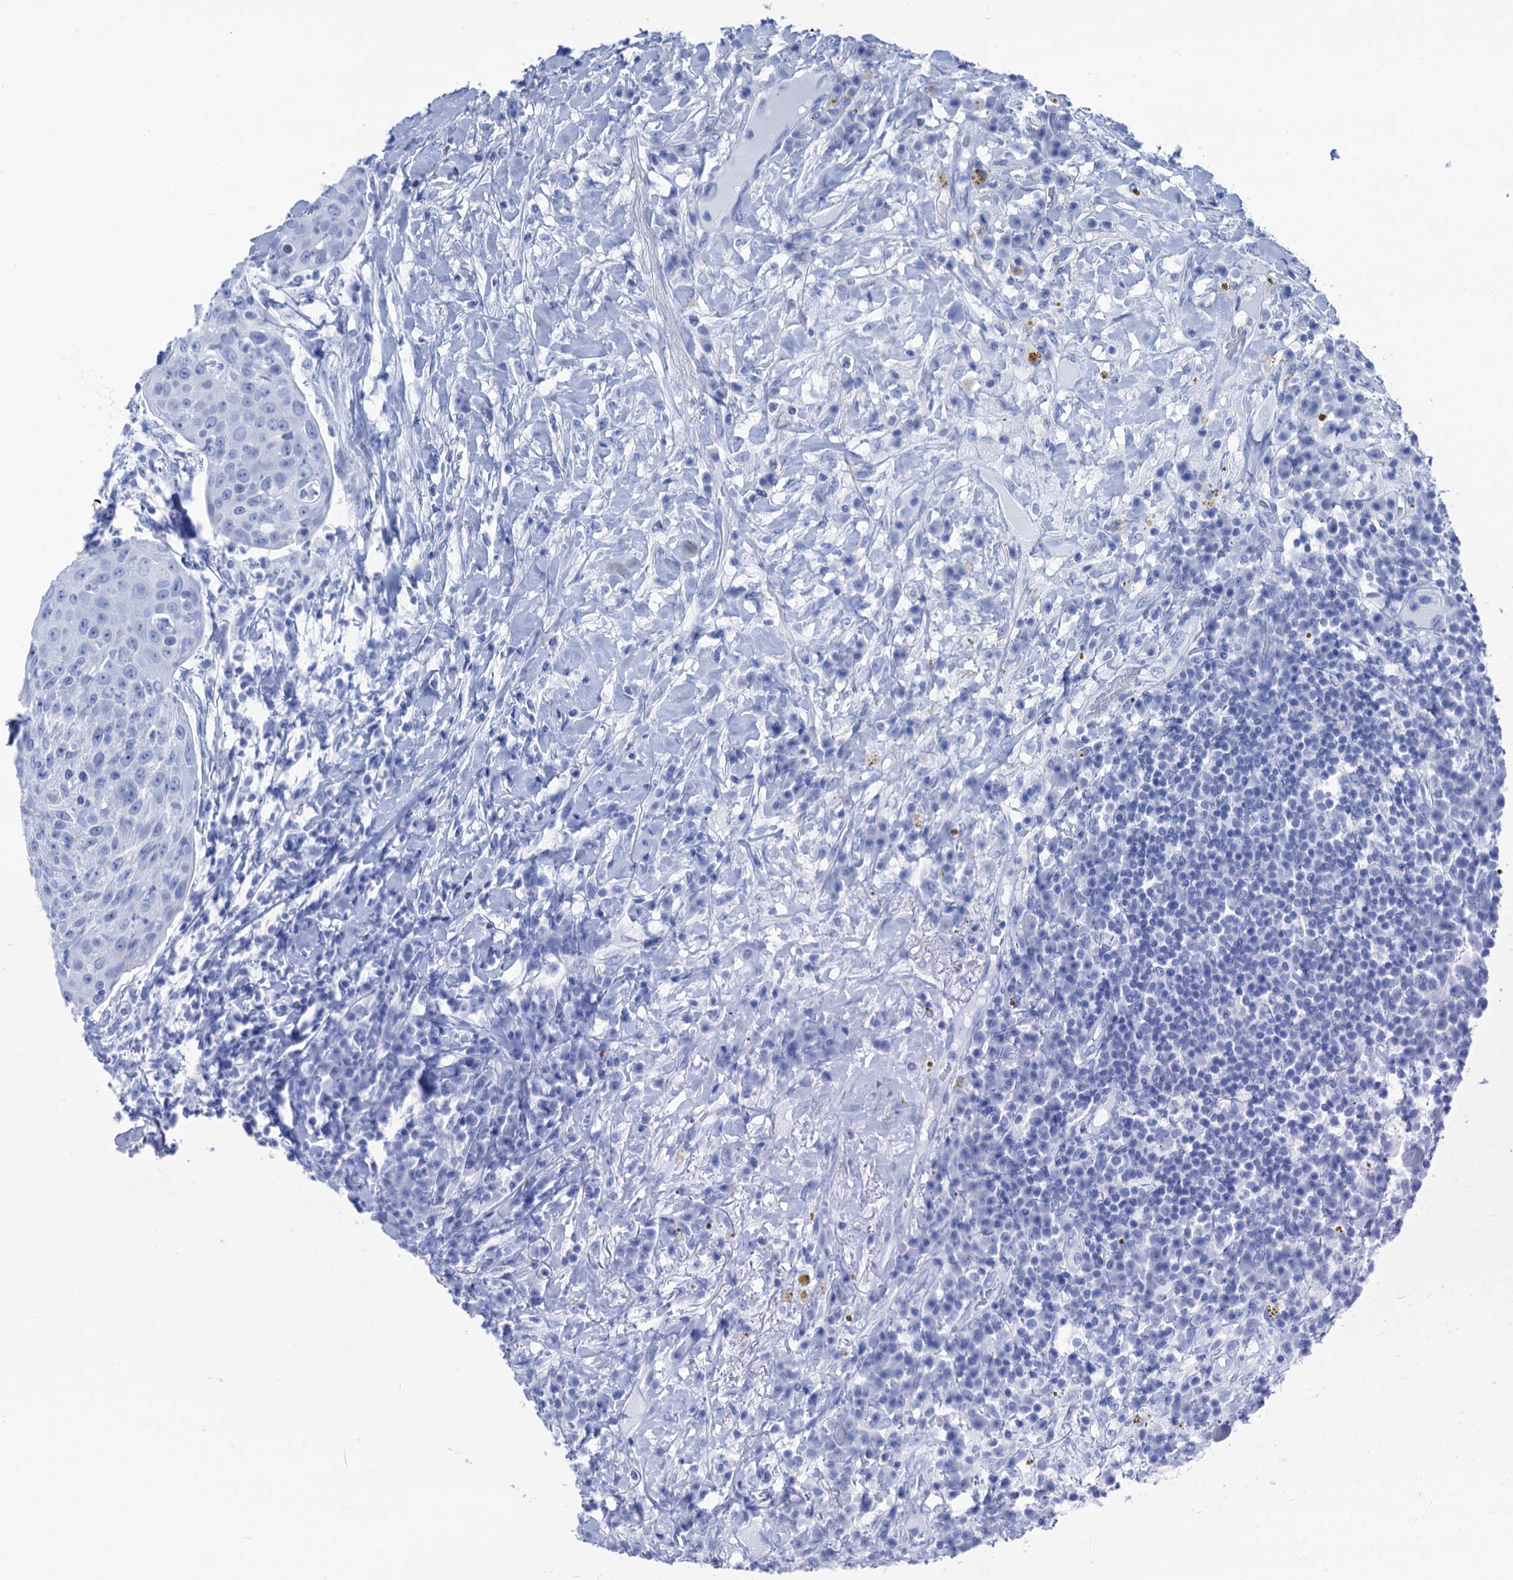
{"staining": {"intensity": "negative", "quantity": "none", "location": "none"}, "tissue": "urothelial cancer", "cell_type": "Tumor cells", "image_type": "cancer", "snomed": [{"axis": "morphology", "description": "Urothelial carcinoma, High grade"}, {"axis": "topography", "description": "Urinary bladder"}], "caption": "Tumor cells are negative for brown protein staining in high-grade urothelial carcinoma.", "gene": "CABYR", "patient": {"sex": "female", "age": 63}}